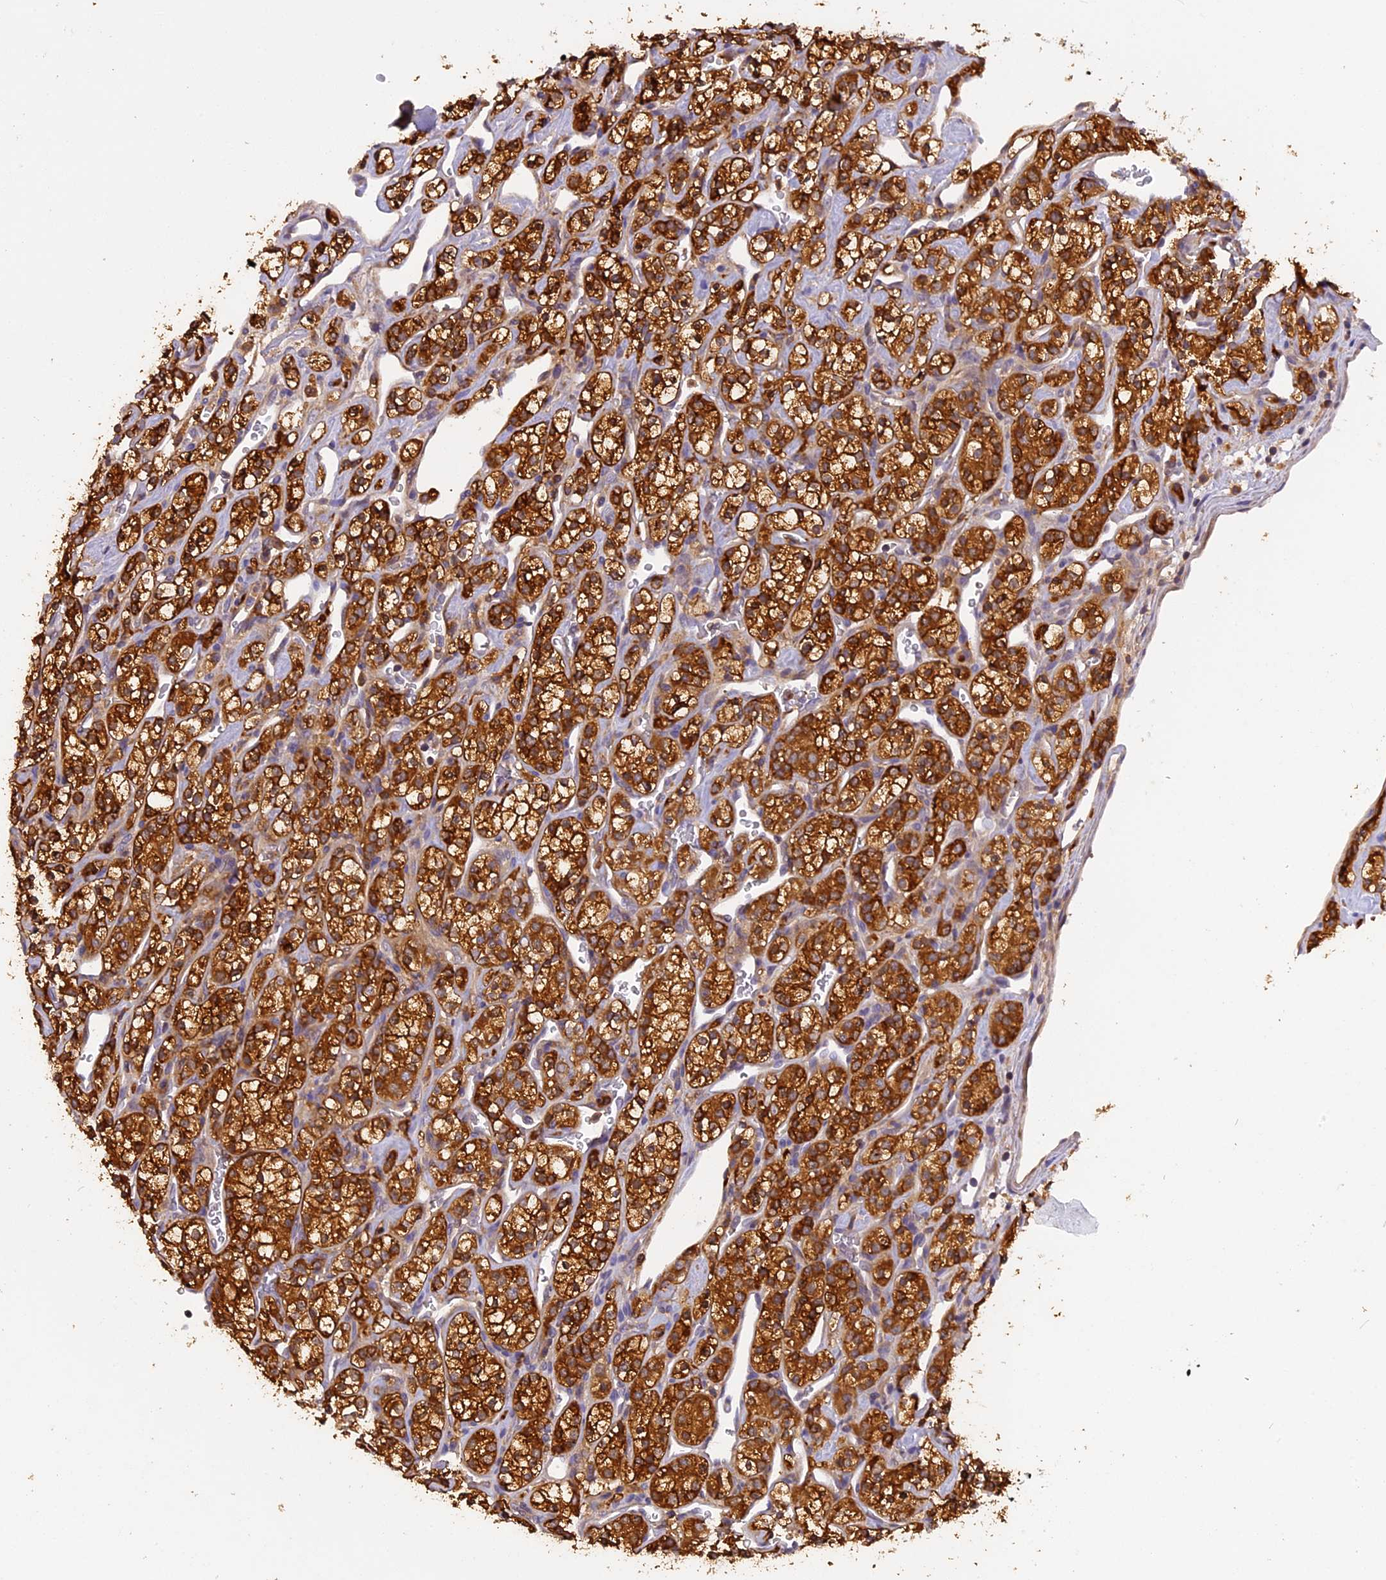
{"staining": {"intensity": "strong", "quantity": ">75%", "location": "cytoplasmic/membranous"}, "tissue": "renal cancer", "cell_type": "Tumor cells", "image_type": "cancer", "snomed": [{"axis": "morphology", "description": "Adenocarcinoma, NOS"}, {"axis": "topography", "description": "Kidney"}], "caption": "DAB immunohistochemical staining of adenocarcinoma (renal) exhibits strong cytoplasmic/membranous protein staining in approximately >75% of tumor cells.", "gene": "STOML1", "patient": {"sex": "male", "age": 77}}